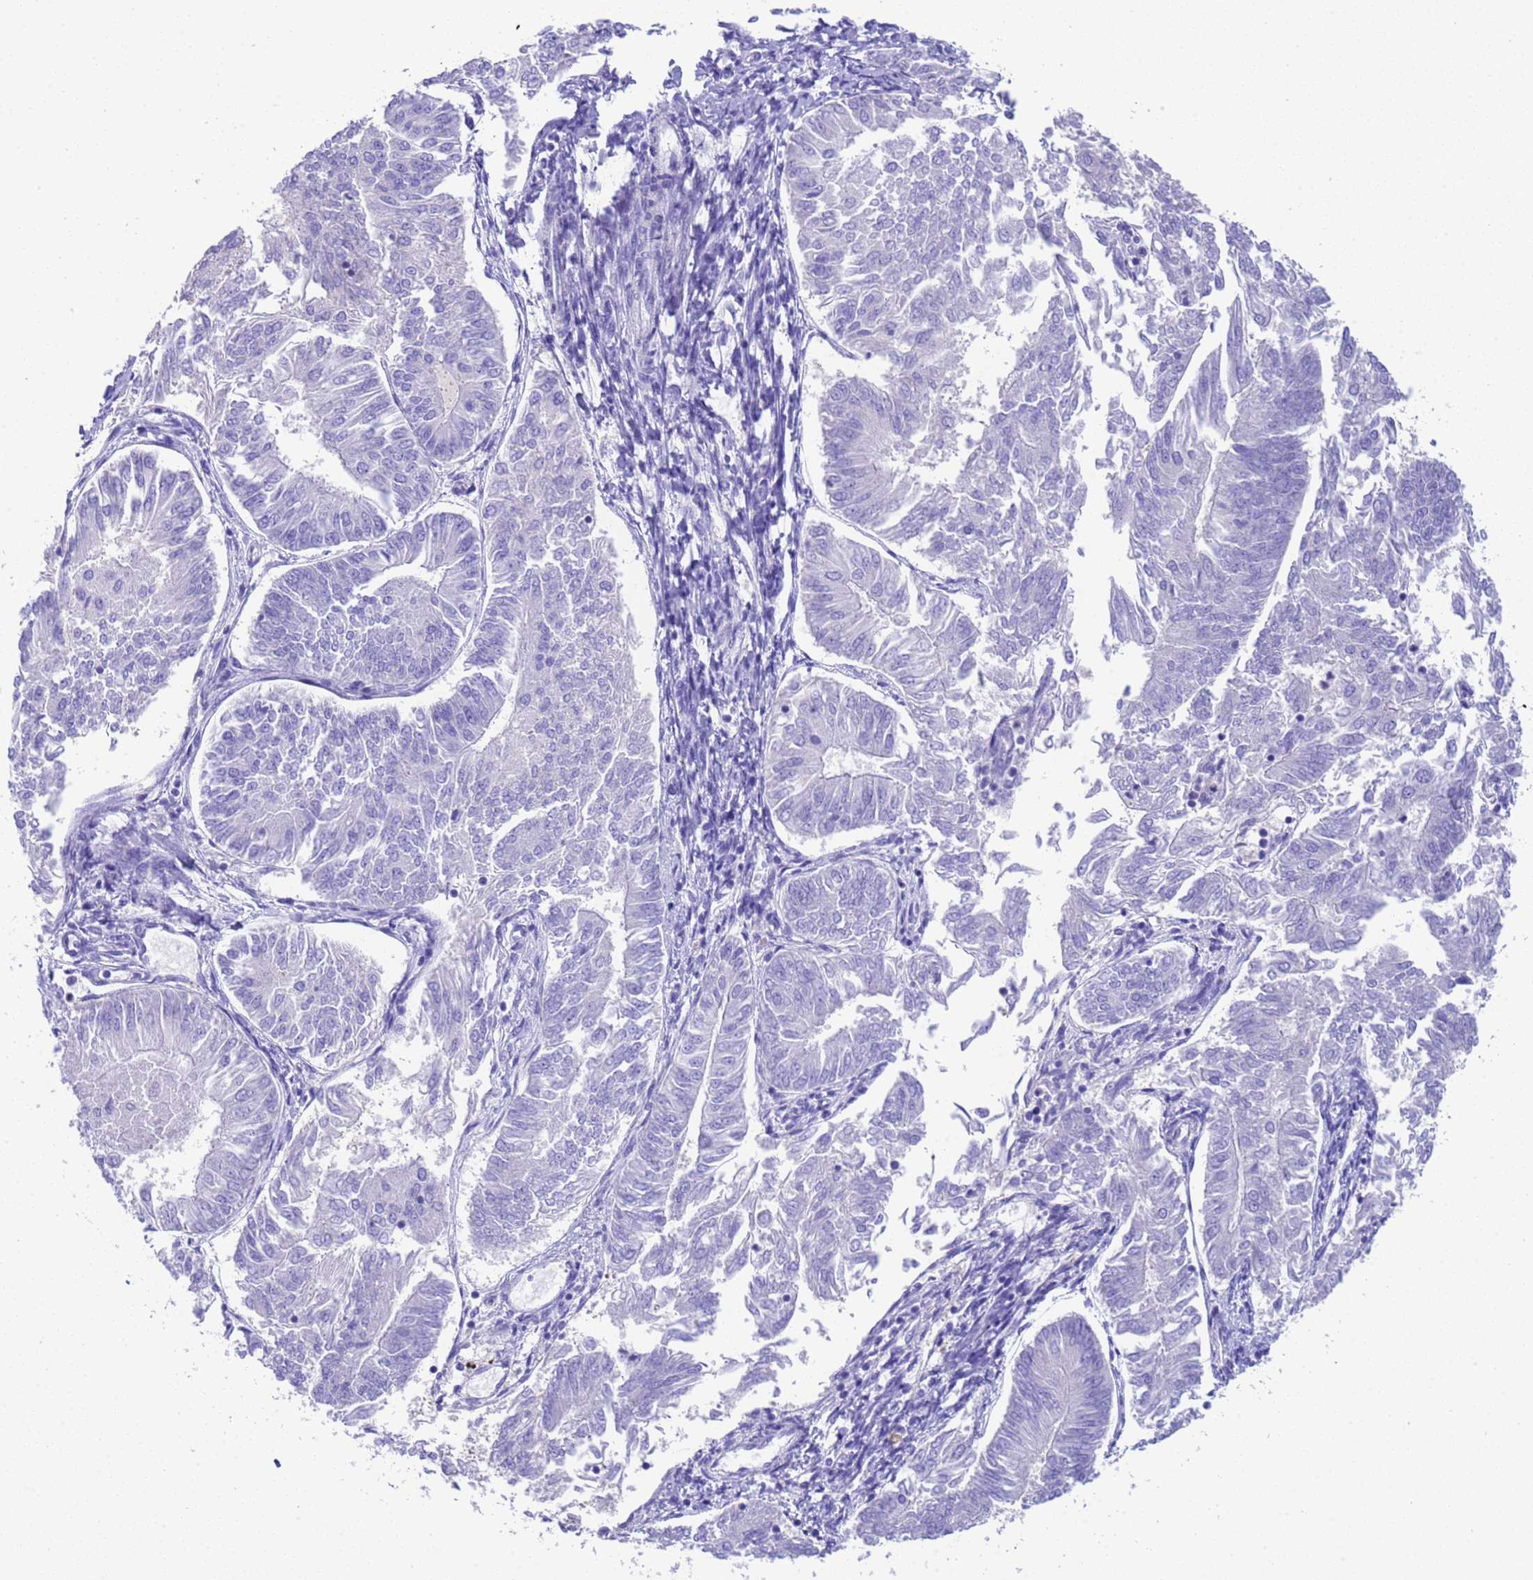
{"staining": {"intensity": "negative", "quantity": "none", "location": "none"}, "tissue": "endometrial cancer", "cell_type": "Tumor cells", "image_type": "cancer", "snomed": [{"axis": "morphology", "description": "Adenocarcinoma, NOS"}, {"axis": "topography", "description": "Endometrium"}], "caption": "A micrograph of endometrial cancer stained for a protein displays no brown staining in tumor cells.", "gene": "USP38", "patient": {"sex": "female", "age": 58}}